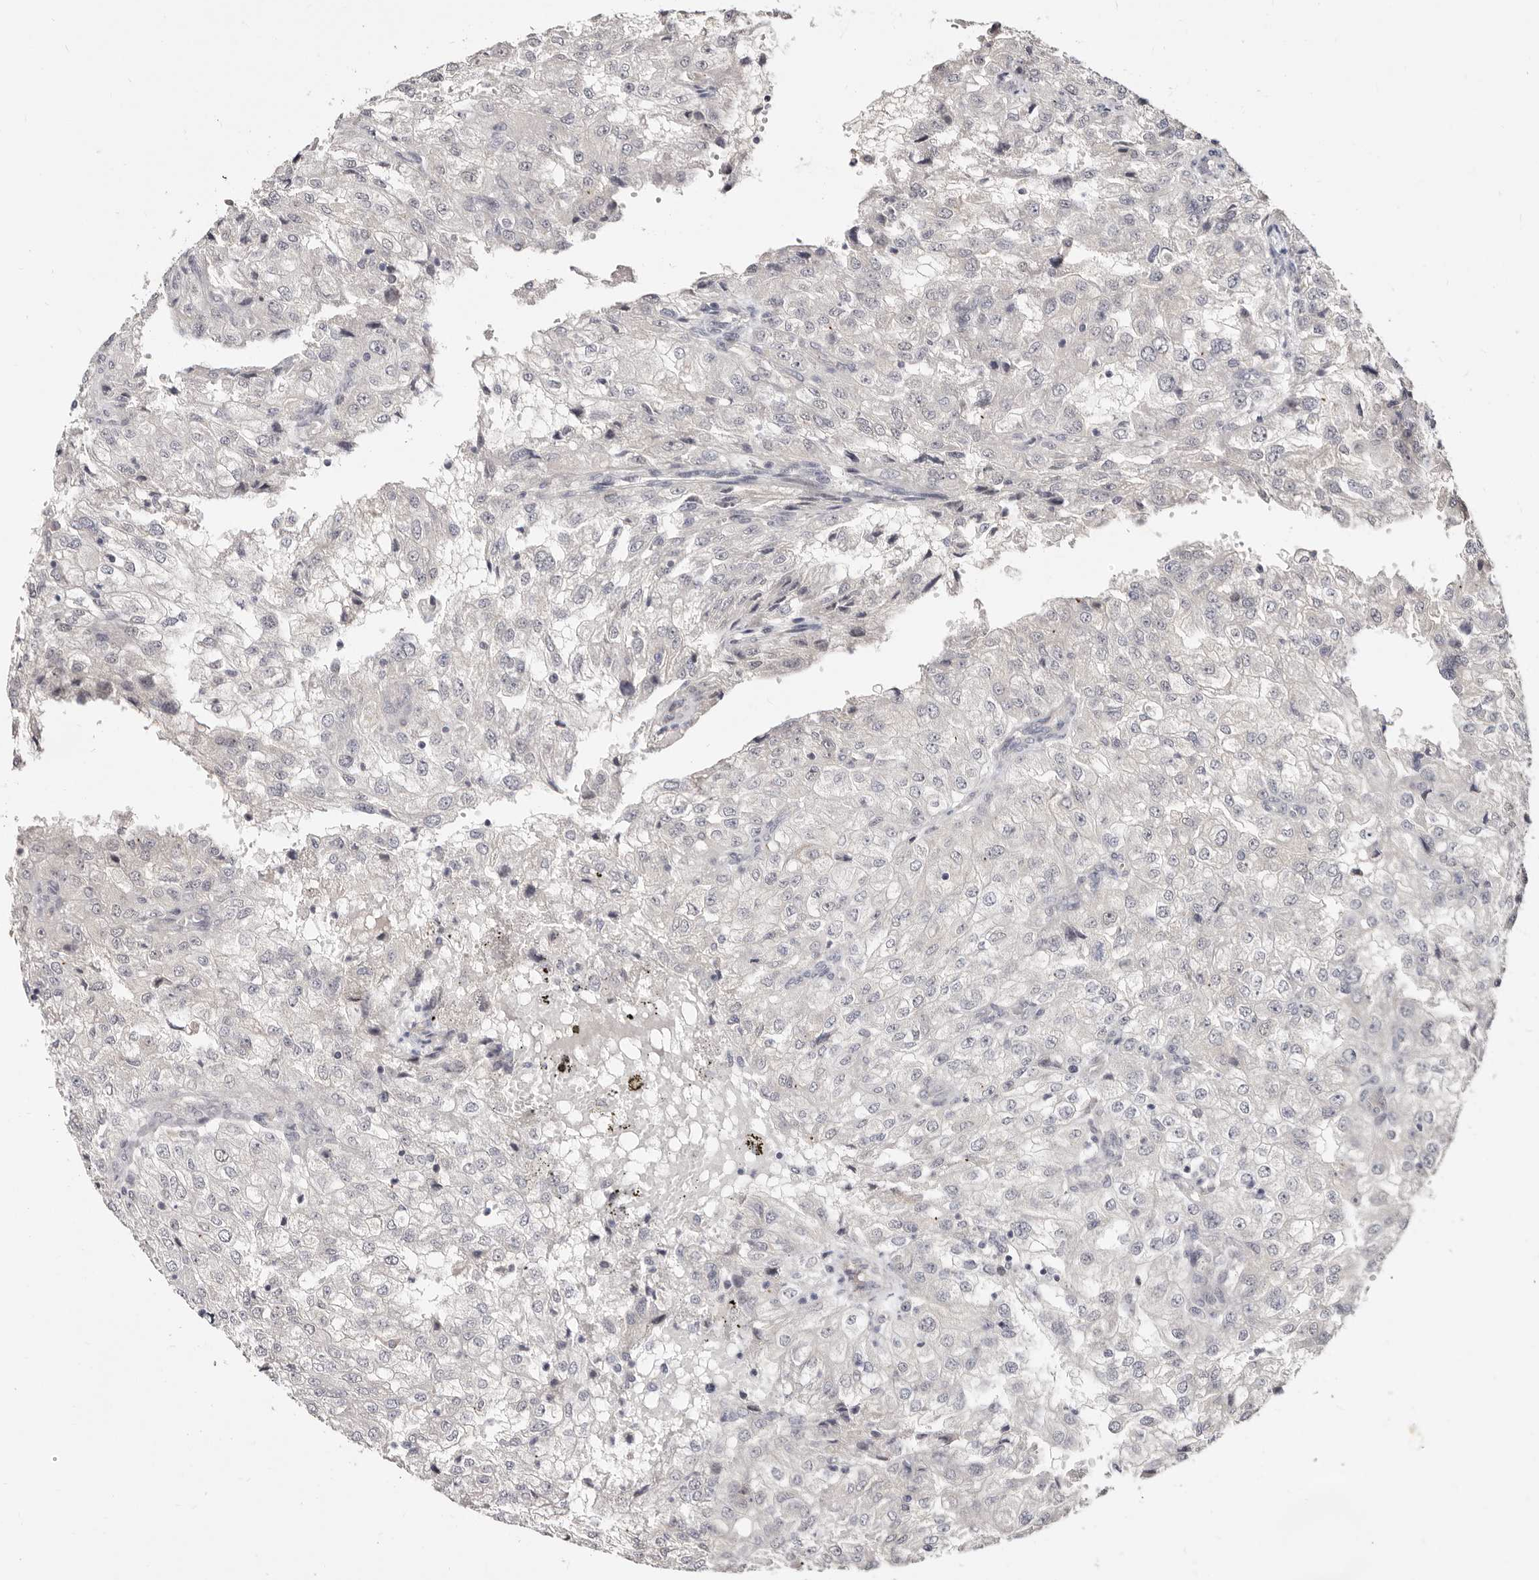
{"staining": {"intensity": "negative", "quantity": "none", "location": "none"}, "tissue": "renal cancer", "cell_type": "Tumor cells", "image_type": "cancer", "snomed": [{"axis": "morphology", "description": "Adenocarcinoma, NOS"}, {"axis": "topography", "description": "Kidney"}], "caption": "Immunohistochemistry (IHC) micrograph of neoplastic tissue: human renal cancer stained with DAB (3,3'-diaminobenzidine) exhibits no significant protein expression in tumor cells. (DAB immunohistochemistry visualized using brightfield microscopy, high magnification).", "gene": "KLHL4", "patient": {"sex": "female", "age": 54}}